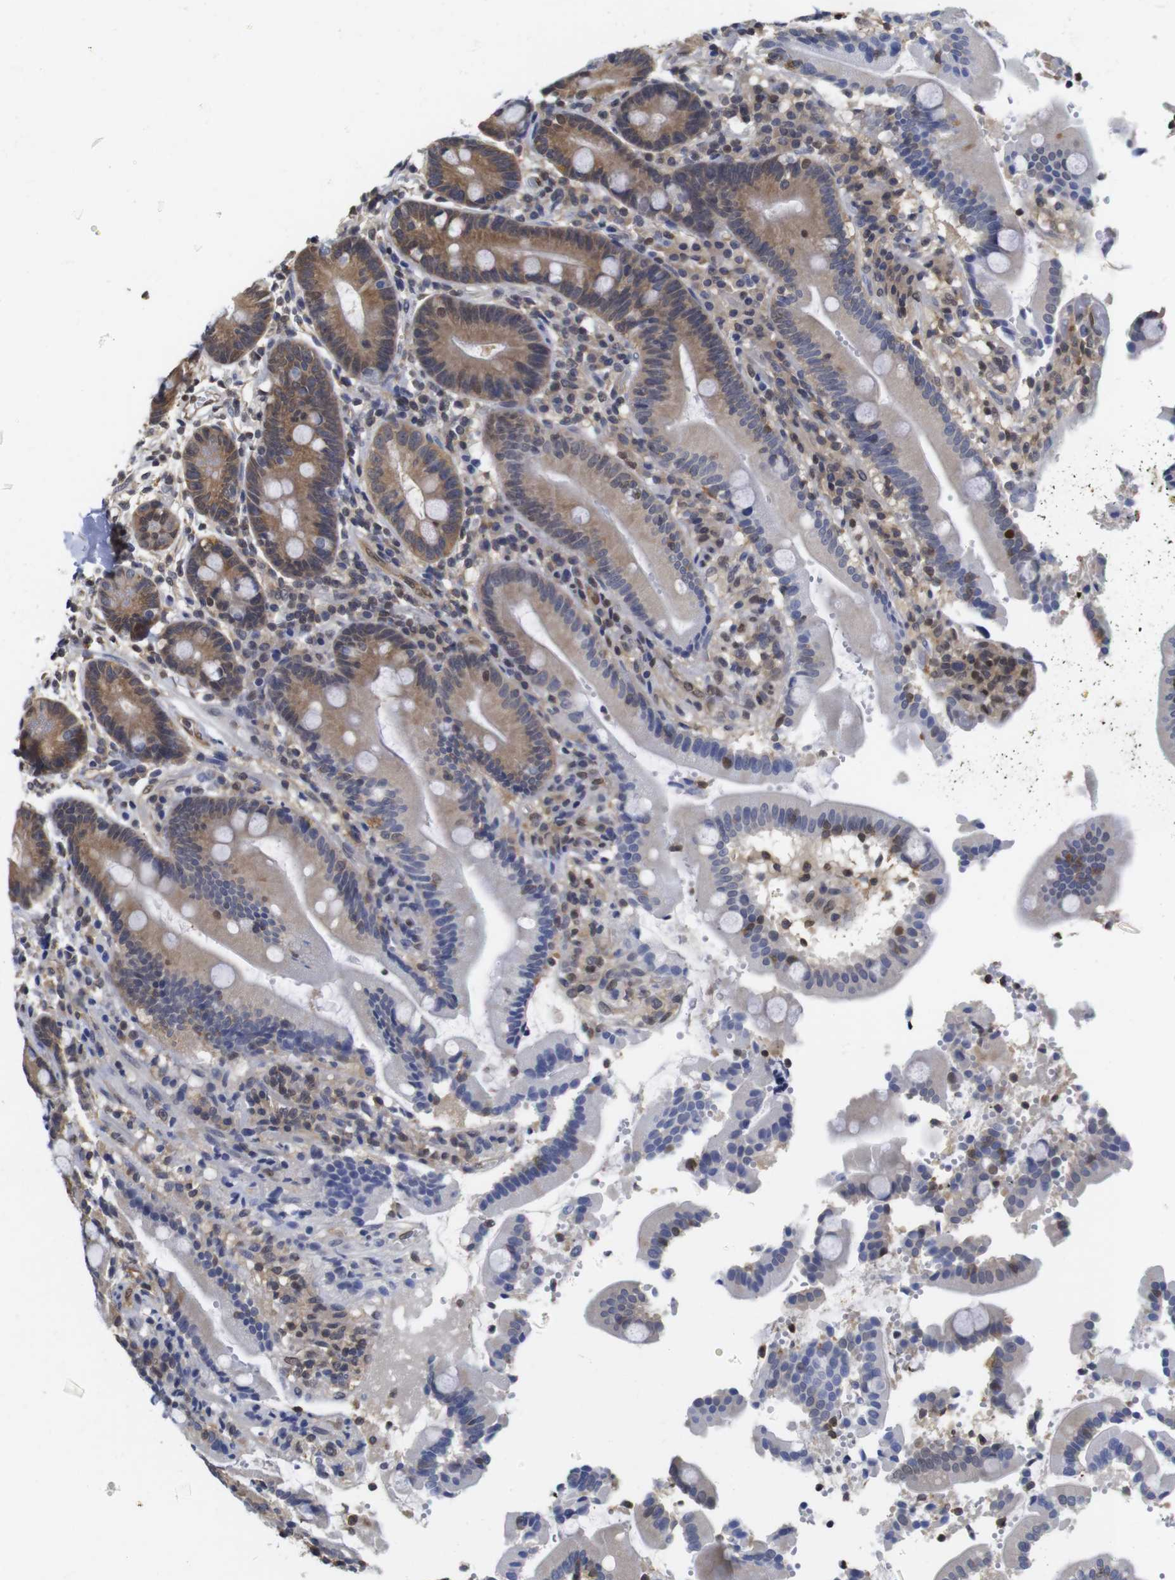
{"staining": {"intensity": "moderate", "quantity": "25%-75%", "location": "cytoplasmic/membranous"}, "tissue": "duodenum", "cell_type": "Glandular cells", "image_type": "normal", "snomed": [{"axis": "morphology", "description": "Normal tissue, NOS"}, {"axis": "topography", "description": "Small intestine, NOS"}], "caption": "This is a histology image of immunohistochemistry staining of normal duodenum, which shows moderate staining in the cytoplasmic/membranous of glandular cells.", "gene": "SUMO3", "patient": {"sex": "female", "age": 71}}